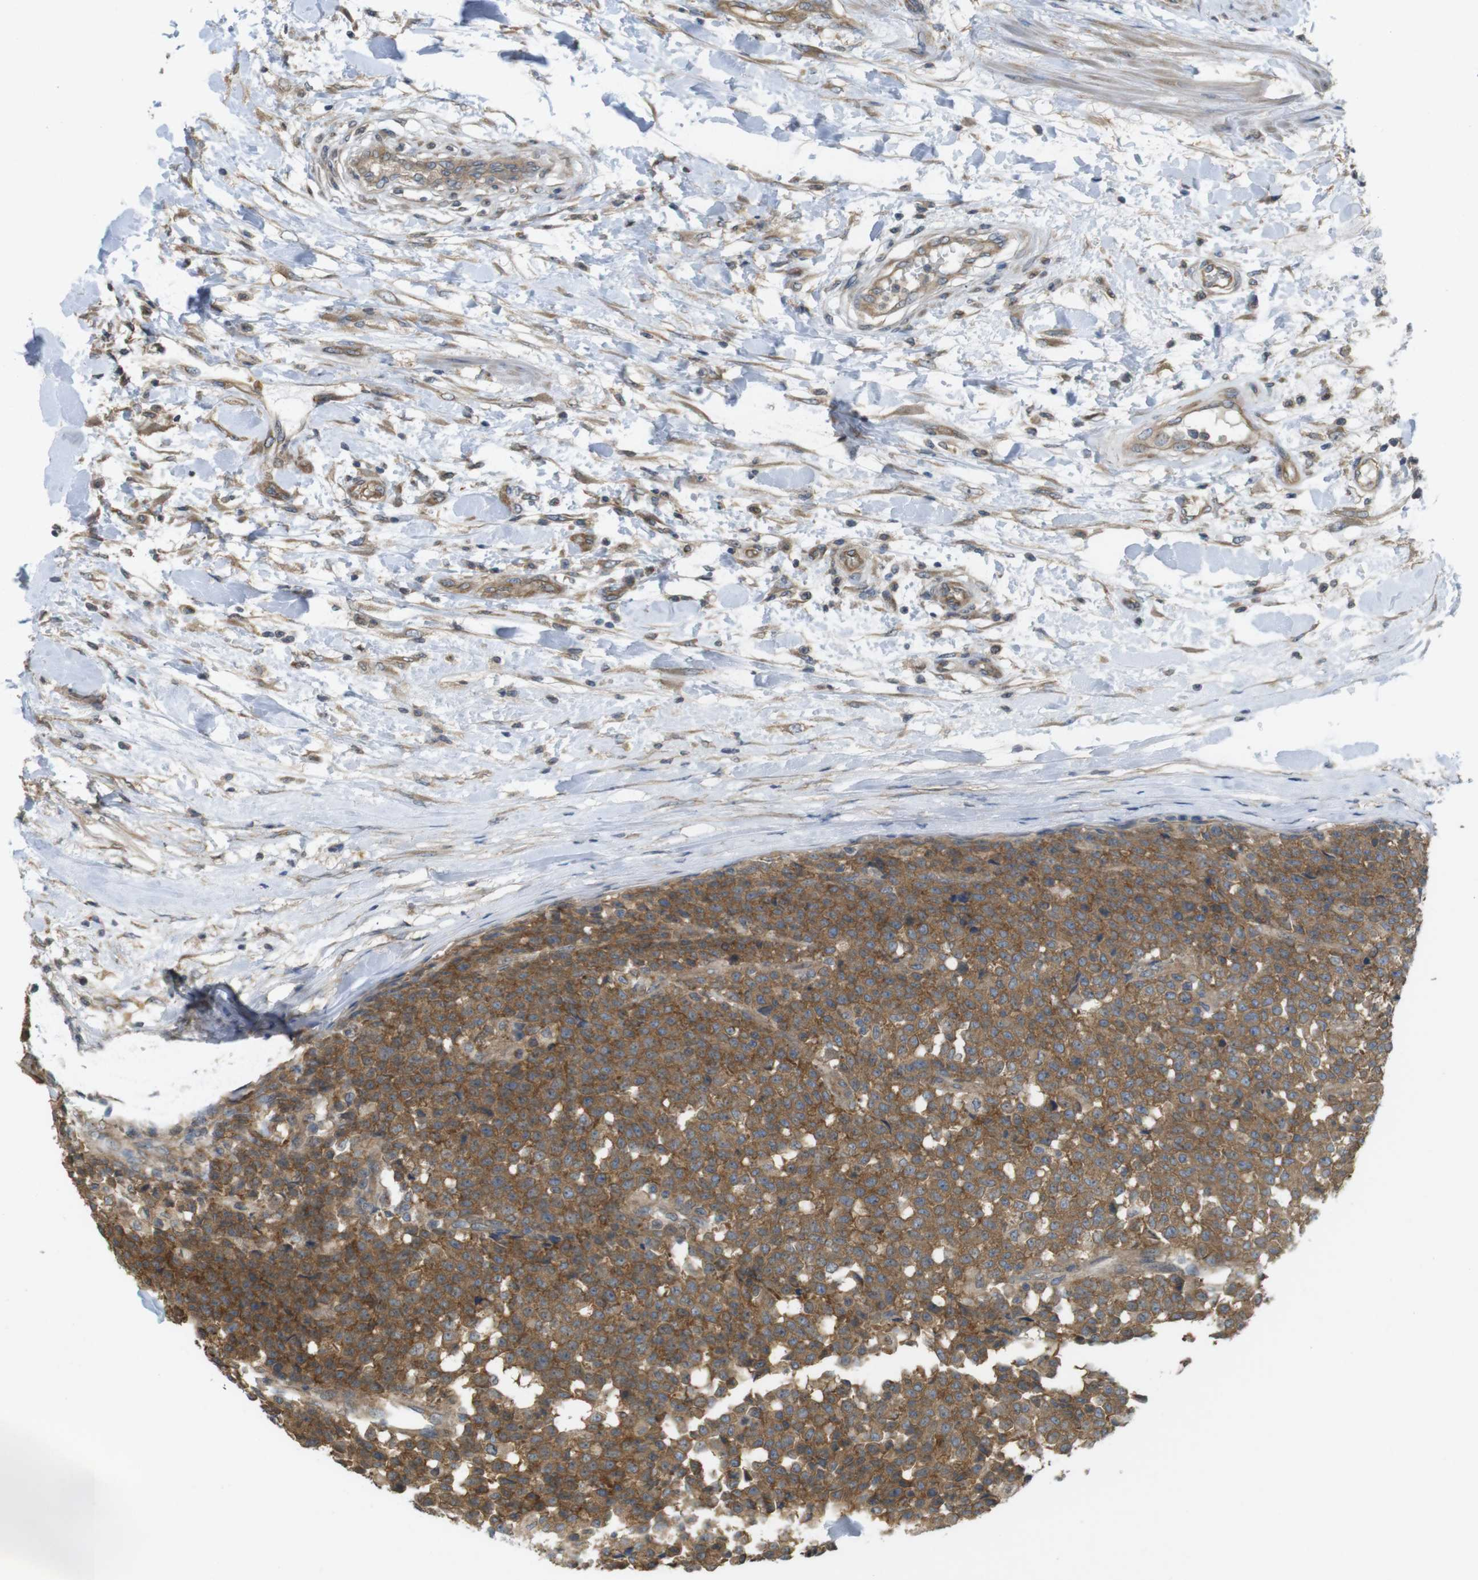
{"staining": {"intensity": "moderate", "quantity": ">75%", "location": "cytoplasmic/membranous"}, "tissue": "testis cancer", "cell_type": "Tumor cells", "image_type": "cancer", "snomed": [{"axis": "morphology", "description": "Seminoma, NOS"}, {"axis": "topography", "description": "Testis"}], "caption": "The image exhibits a brown stain indicating the presence of a protein in the cytoplasmic/membranous of tumor cells in testis cancer (seminoma).", "gene": "KIF5B", "patient": {"sex": "male", "age": 59}}